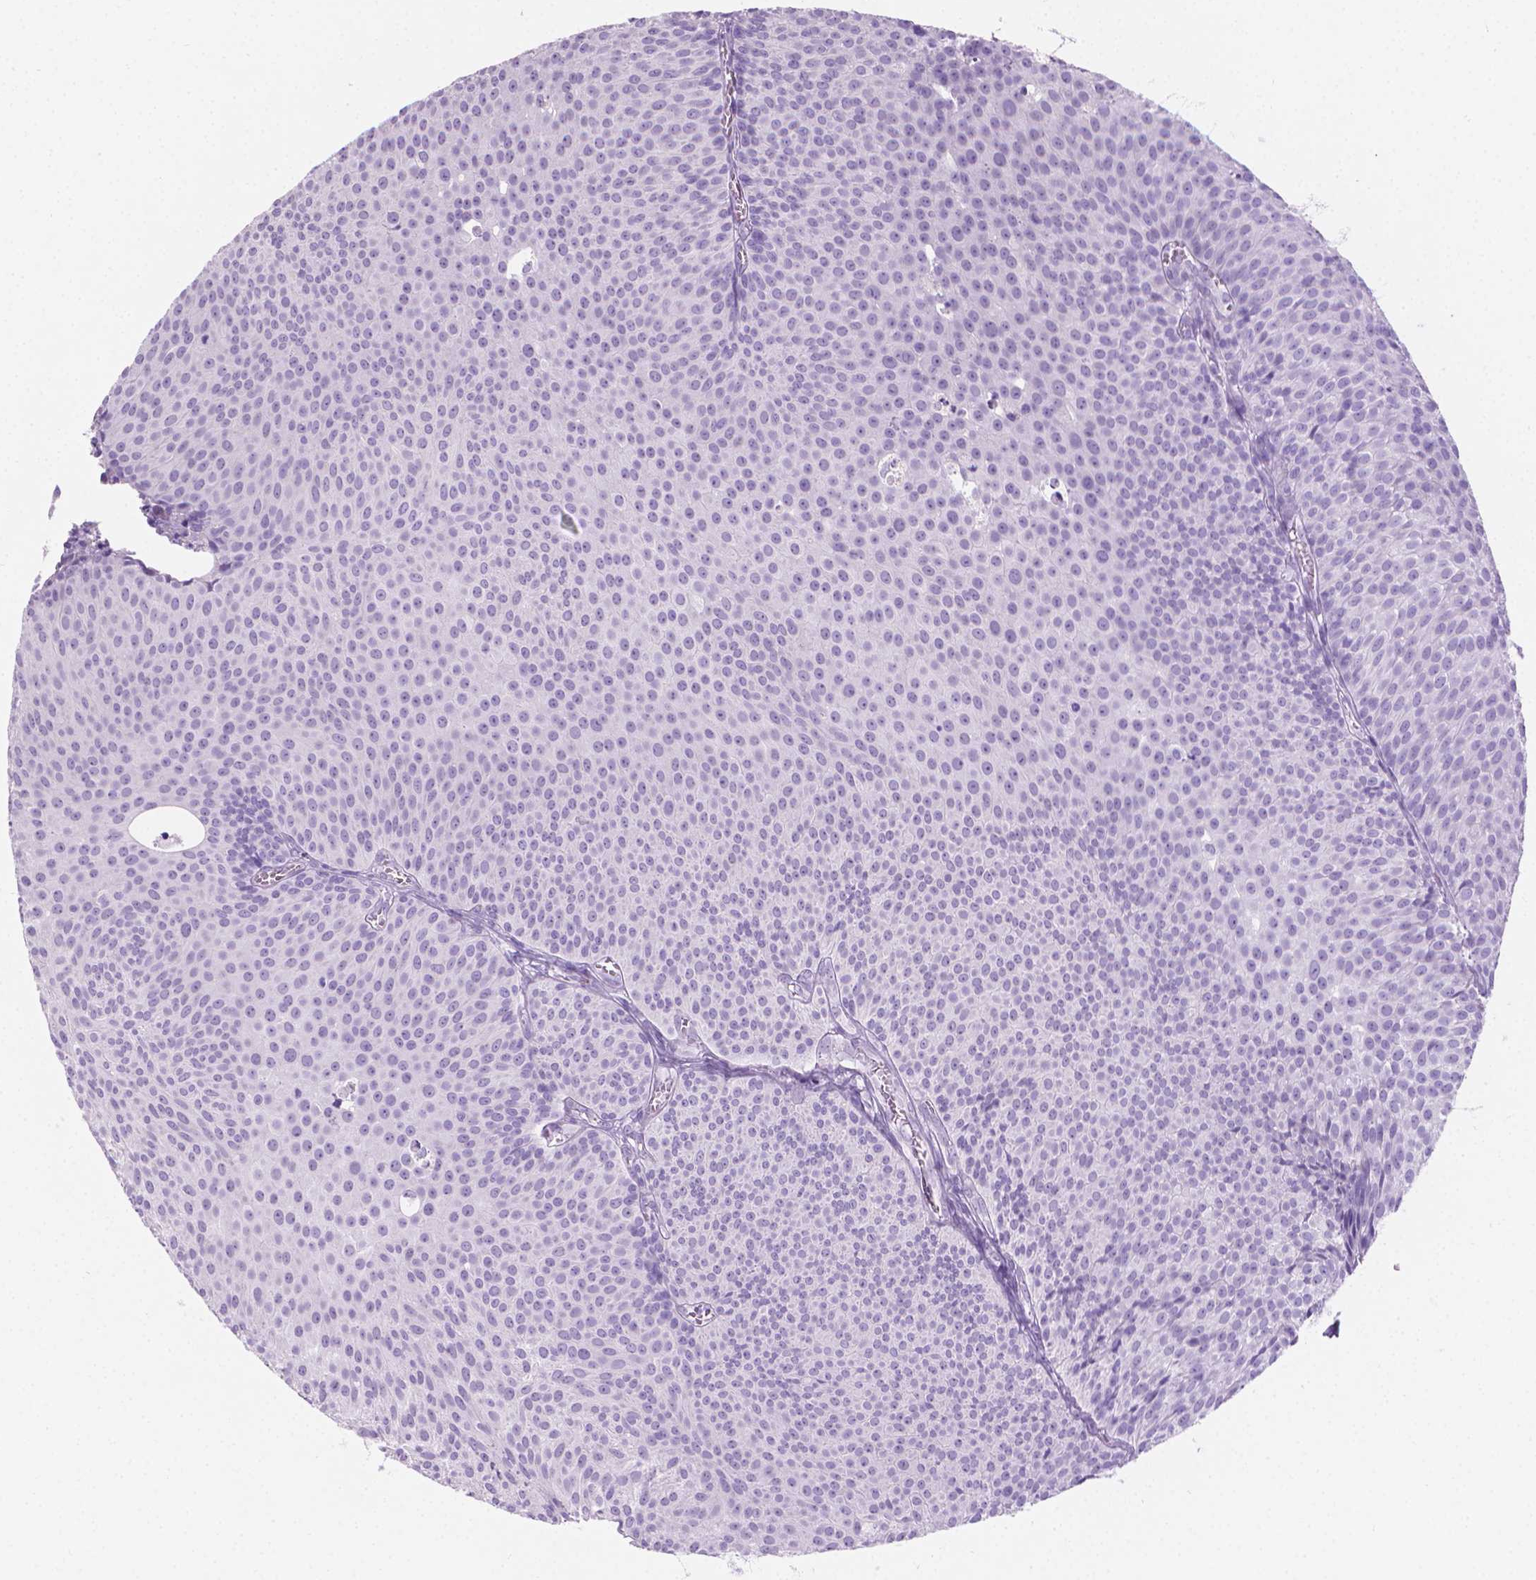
{"staining": {"intensity": "negative", "quantity": "none", "location": "none"}, "tissue": "urothelial cancer", "cell_type": "Tumor cells", "image_type": "cancer", "snomed": [{"axis": "morphology", "description": "Urothelial carcinoma, Low grade"}, {"axis": "topography", "description": "Urinary bladder"}], "caption": "Human low-grade urothelial carcinoma stained for a protein using immunohistochemistry (IHC) exhibits no expression in tumor cells.", "gene": "CFAP52", "patient": {"sex": "male", "age": 63}}